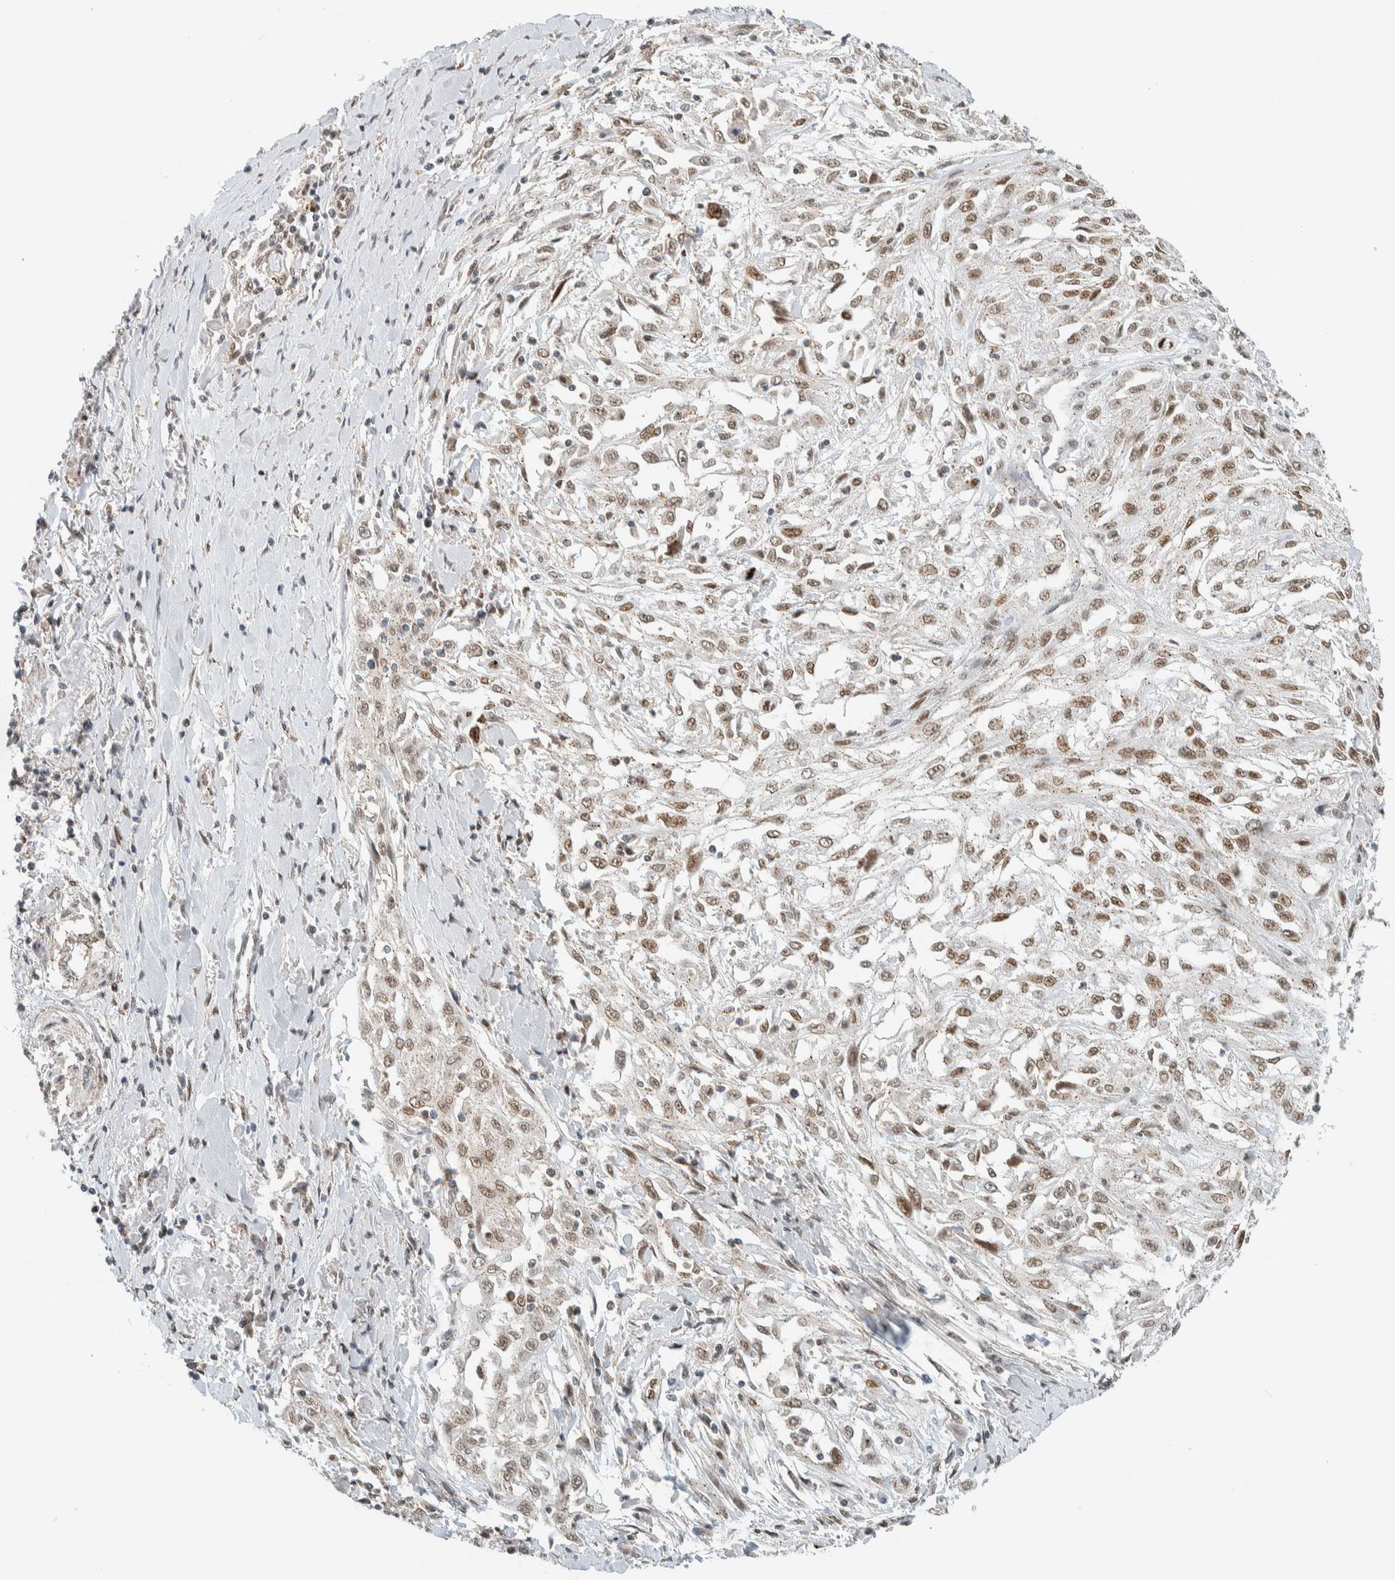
{"staining": {"intensity": "moderate", "quantity": ">75%", "location": "nuclear"}, "tissue": "skin cancer", "cell_type": "Tumor cells", "image_type": "cancer", "snomed": [{"axis": "morphology", "description": "Squamous cell carcinoma, NOS"}, {"axis": "morphology", "description": "Squamous cell carcinoma, metastatic, NOS"}, {"axis": "topography", "description": "Skin"}, {"axis": "topography", "description": "Lymph node"}], "caption": "Metastatic squamous cell carcinoma (skin) stained with a protein marker demonstrates moderate staining in tumor cells.", "gene": "TFE3", "patient": {"sex": "male", "age": 75}}